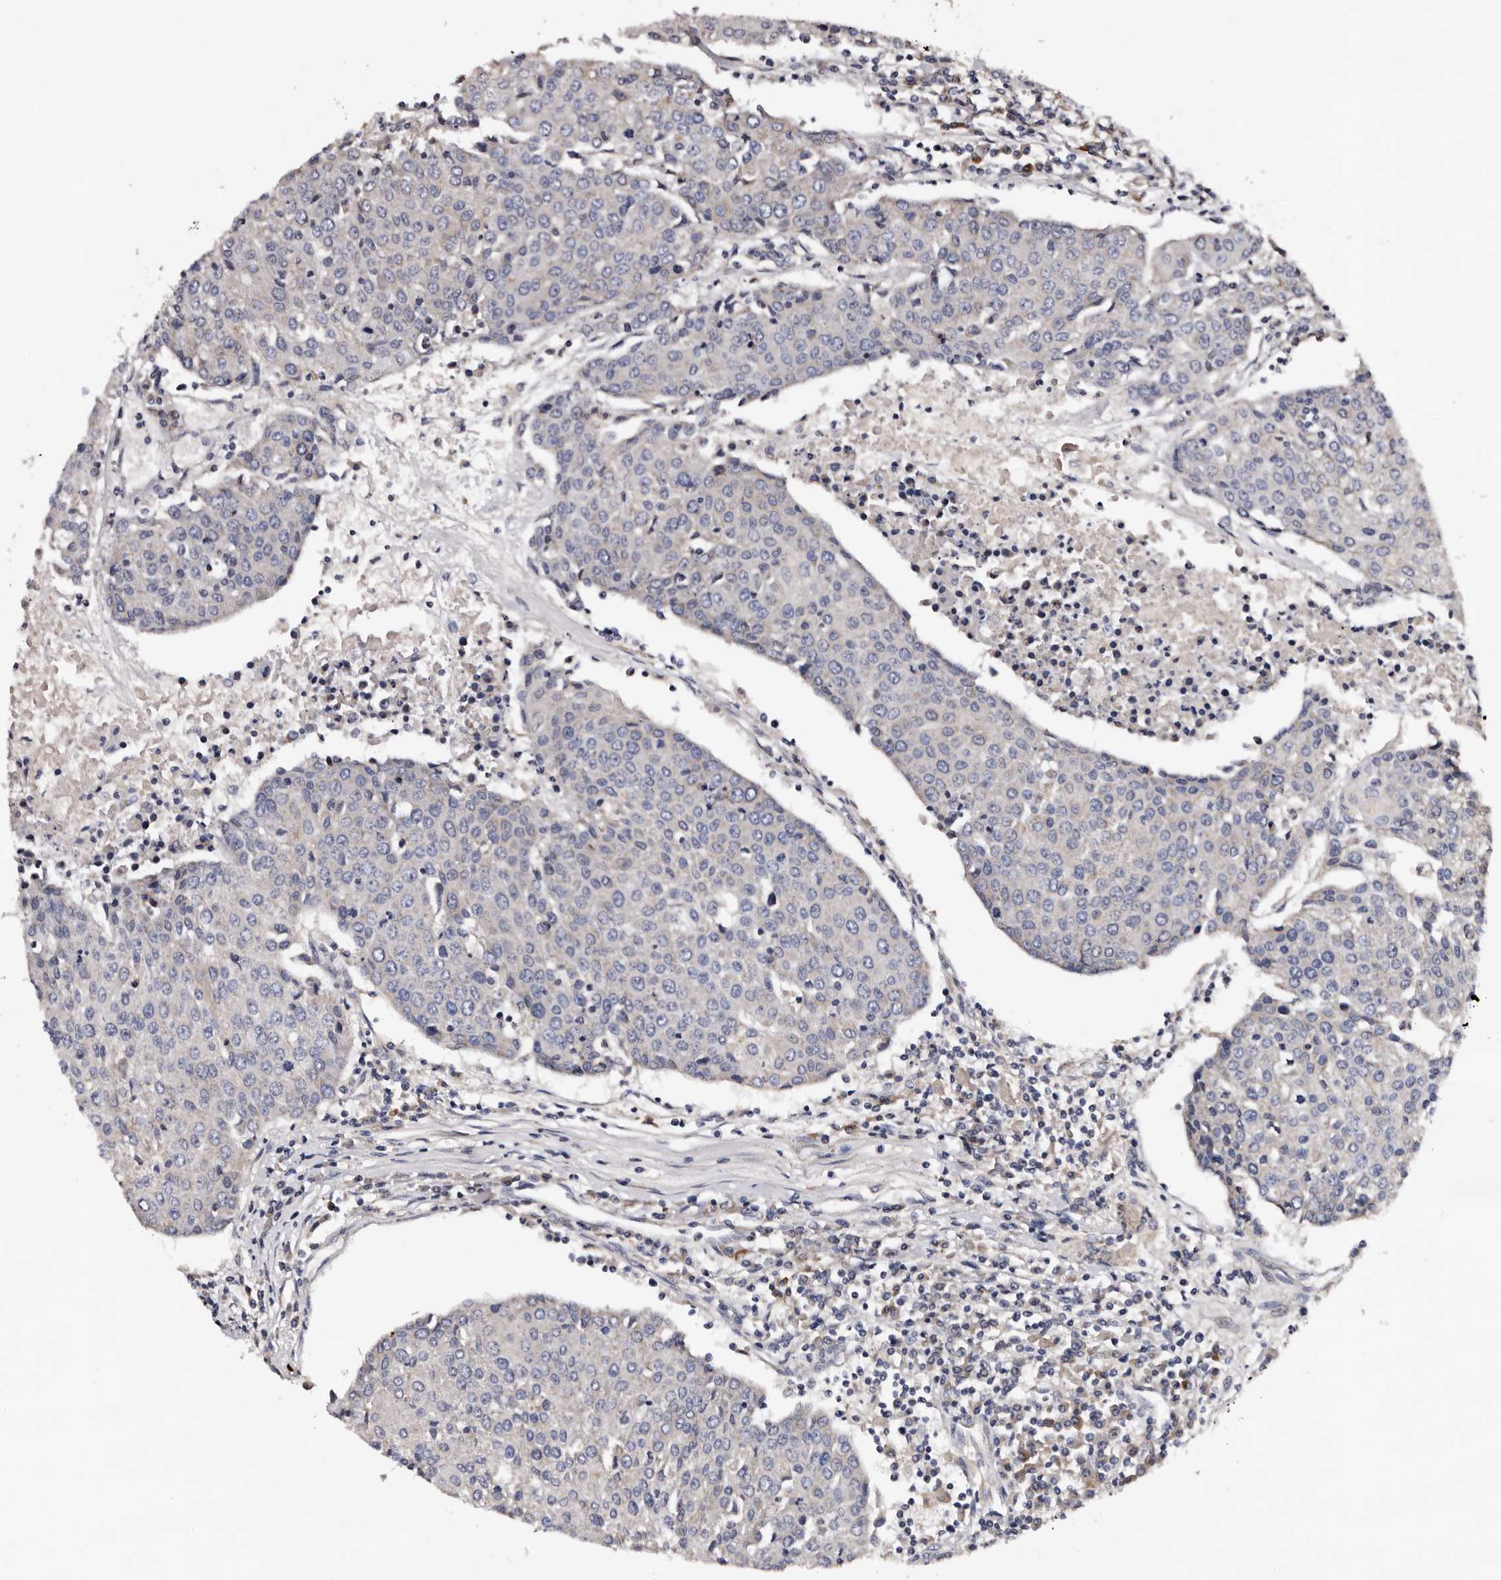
{"staining": {"intensity": "negative", "quantity": "none", "location": "none"}, "tissue": "urothelial cancer", "cell_type": "Tumor cells", "image_type": "cancer", "snomed": [{"axis": "morphology", "description": "Urothelial carcinoma, High grade"}, {"axis": "topography", "description": "Urinary bladder"}], "caption": "Protein analysis of urothelial cancer displays no significant positivity in tumor cells. (DAB (3,3'-diaminobenzidine) immunohistochemistry visualized using brightfield microscopy, high magnification).", "gene": "TAF4B", "patient": {"sex": "female", "age": 85}}